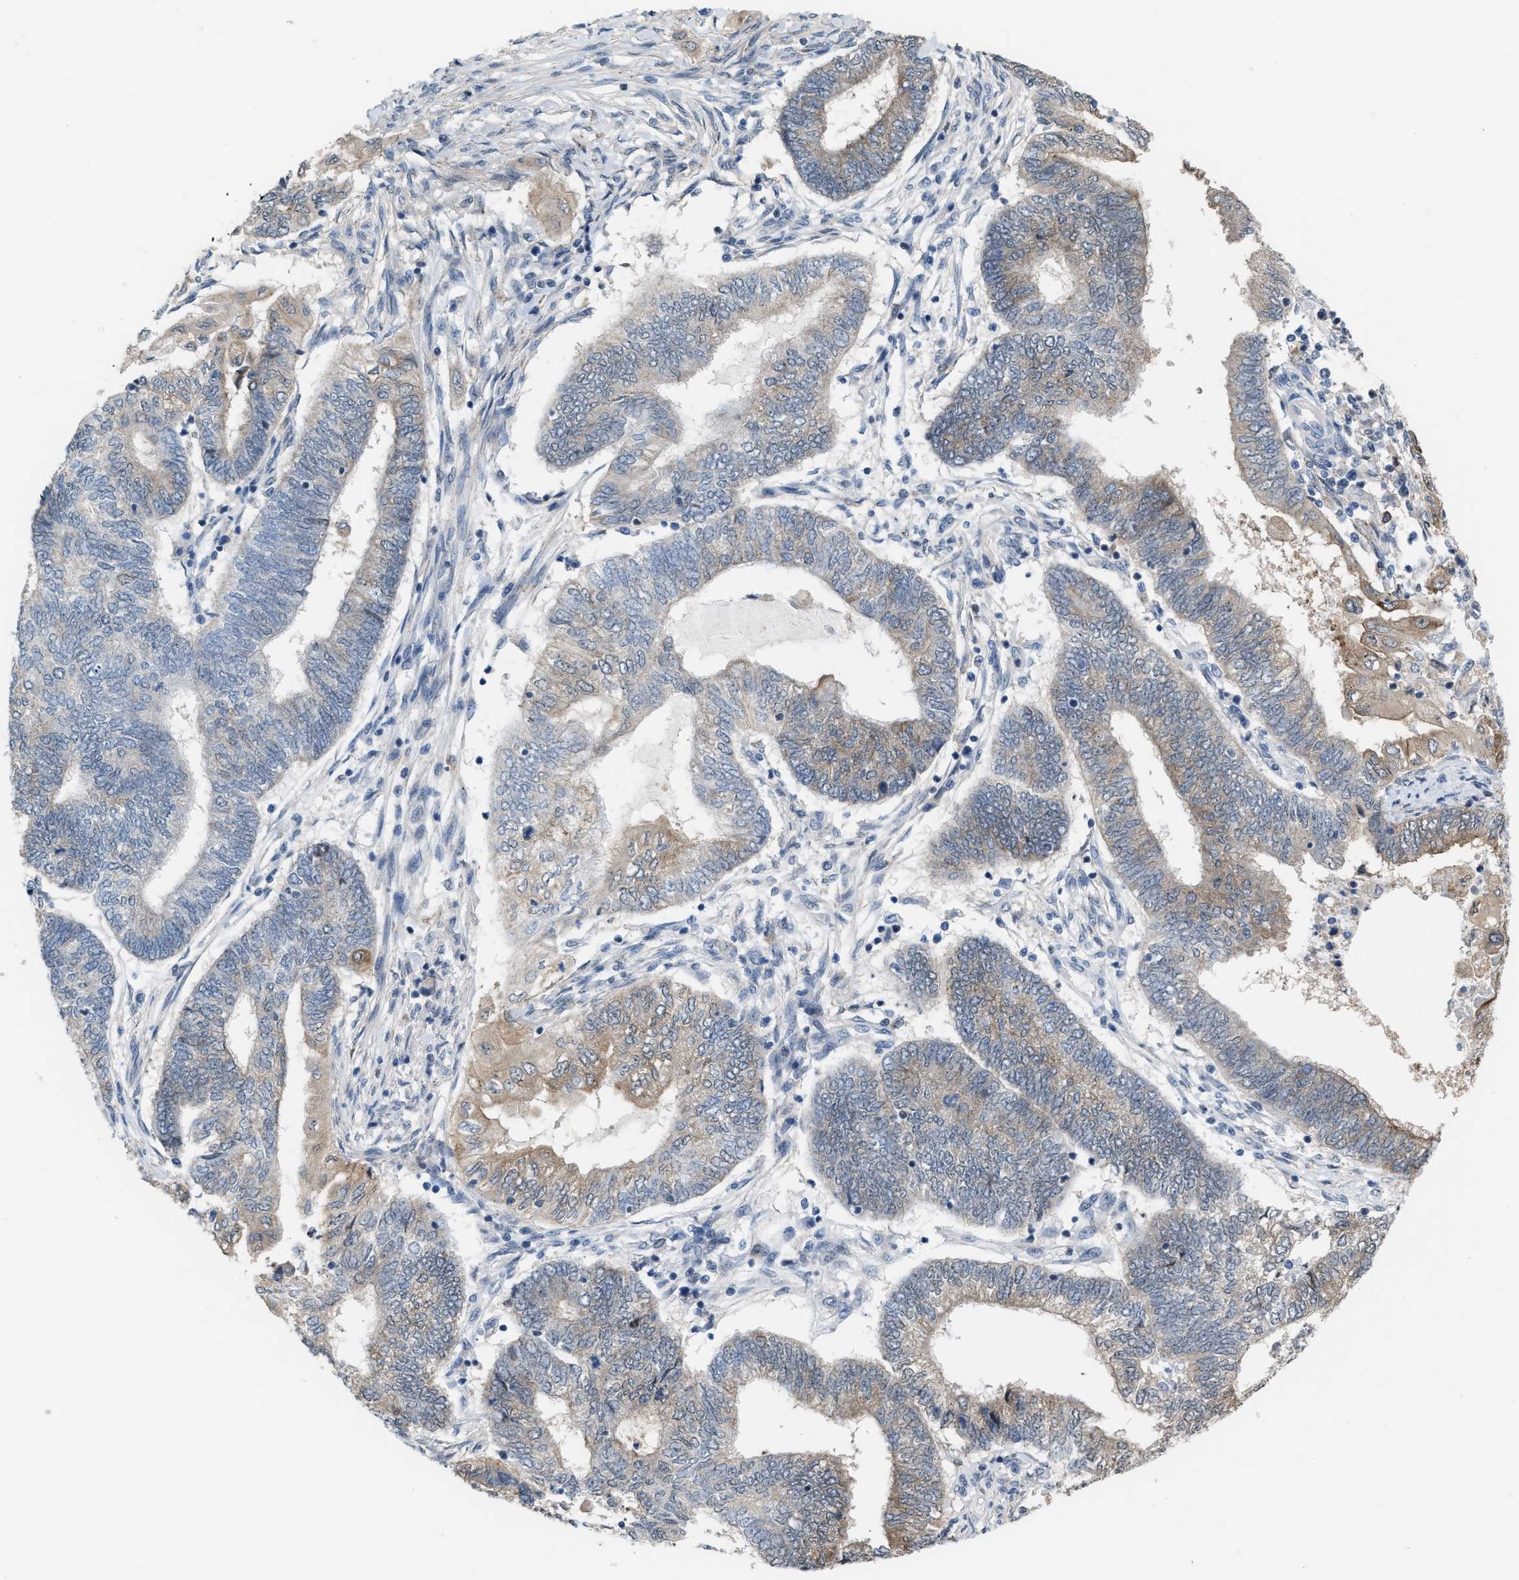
{"staining": {"intensity": "weak", "quantity": "25%-75%", "location": "cytoplasmic/membranous"}, "tissue": "endometrial cancer", "cell_type": "Tumor cells", "image_type": "cancer", "snomed": [{"axis": "morphology", "description": "Adenocarcinoma, NOS"}, {"axis": "topography", "description": "Uterus"}, {"axis": "topography", "description": "Endometrium"}], "caption": "Endometrial cancer (adenocarcinoma) tissue demonstrates weak cytoplasmic/membranous staining in about 25%-75% of tumor cells The protein of interest is shown in brown color, while the nuclei are stained blue.", "gene": "BAIAP2L1", "patient": {"sex": "female", "age": 70}}